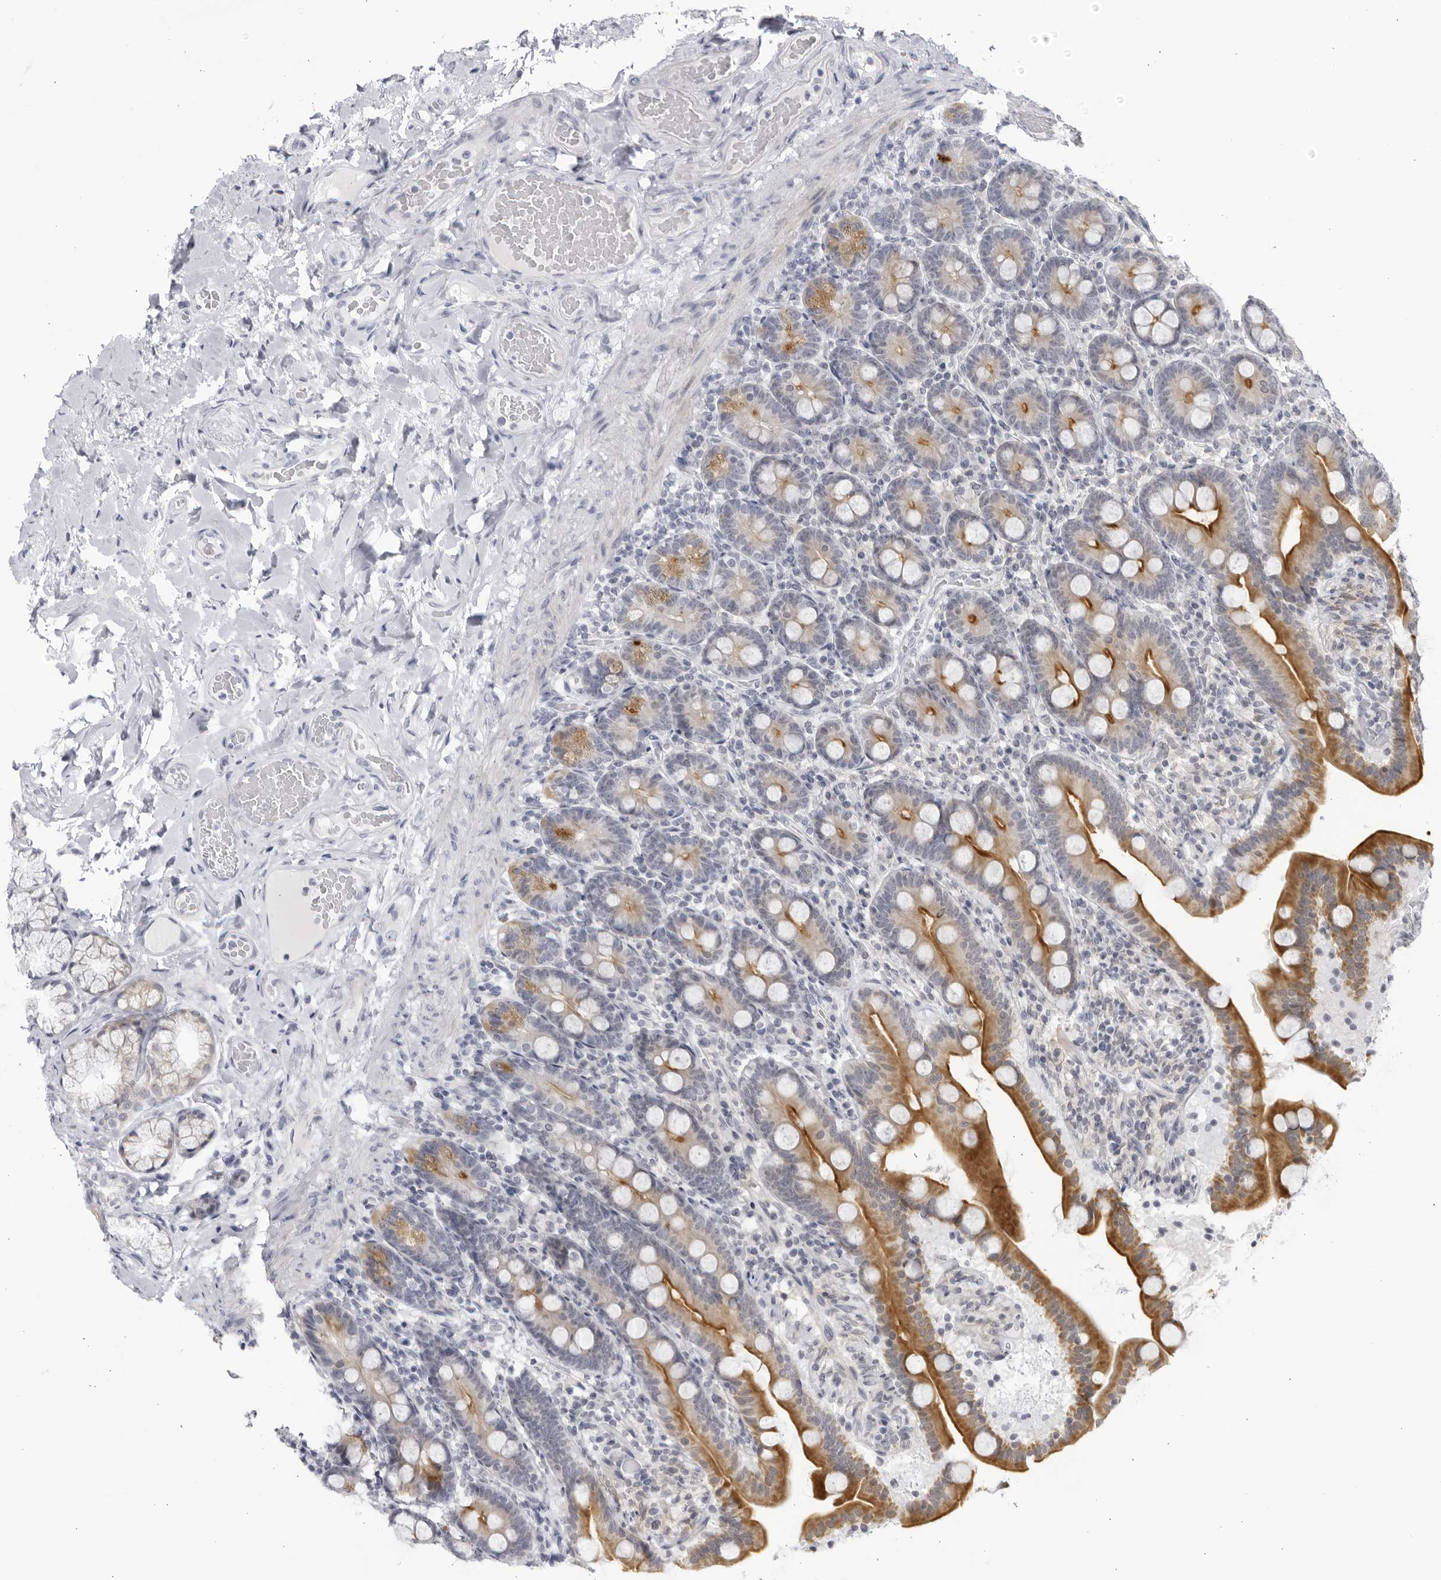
{"staining": {"intensity": "moderate", "quantity": "25%-75%", "location": "cytoplasmic/membranous"}, "tissue": "duodenum", "cell_type": "Glandular cells", "image_type": "normal", "snomed": [{"axis": "morphology", "description": "Normal tissue, NOS"}, {"axis": "topography", "description": "Duodenum"}], "caption": "DAB immunohistochemical staining of unremarkable duodenum displays moderate cytoplasmic/membranous protein expression in about 25%-75% of glandular cells.", "gene": "CNBD1", "patient": {"sex": "male", "age": 54}}